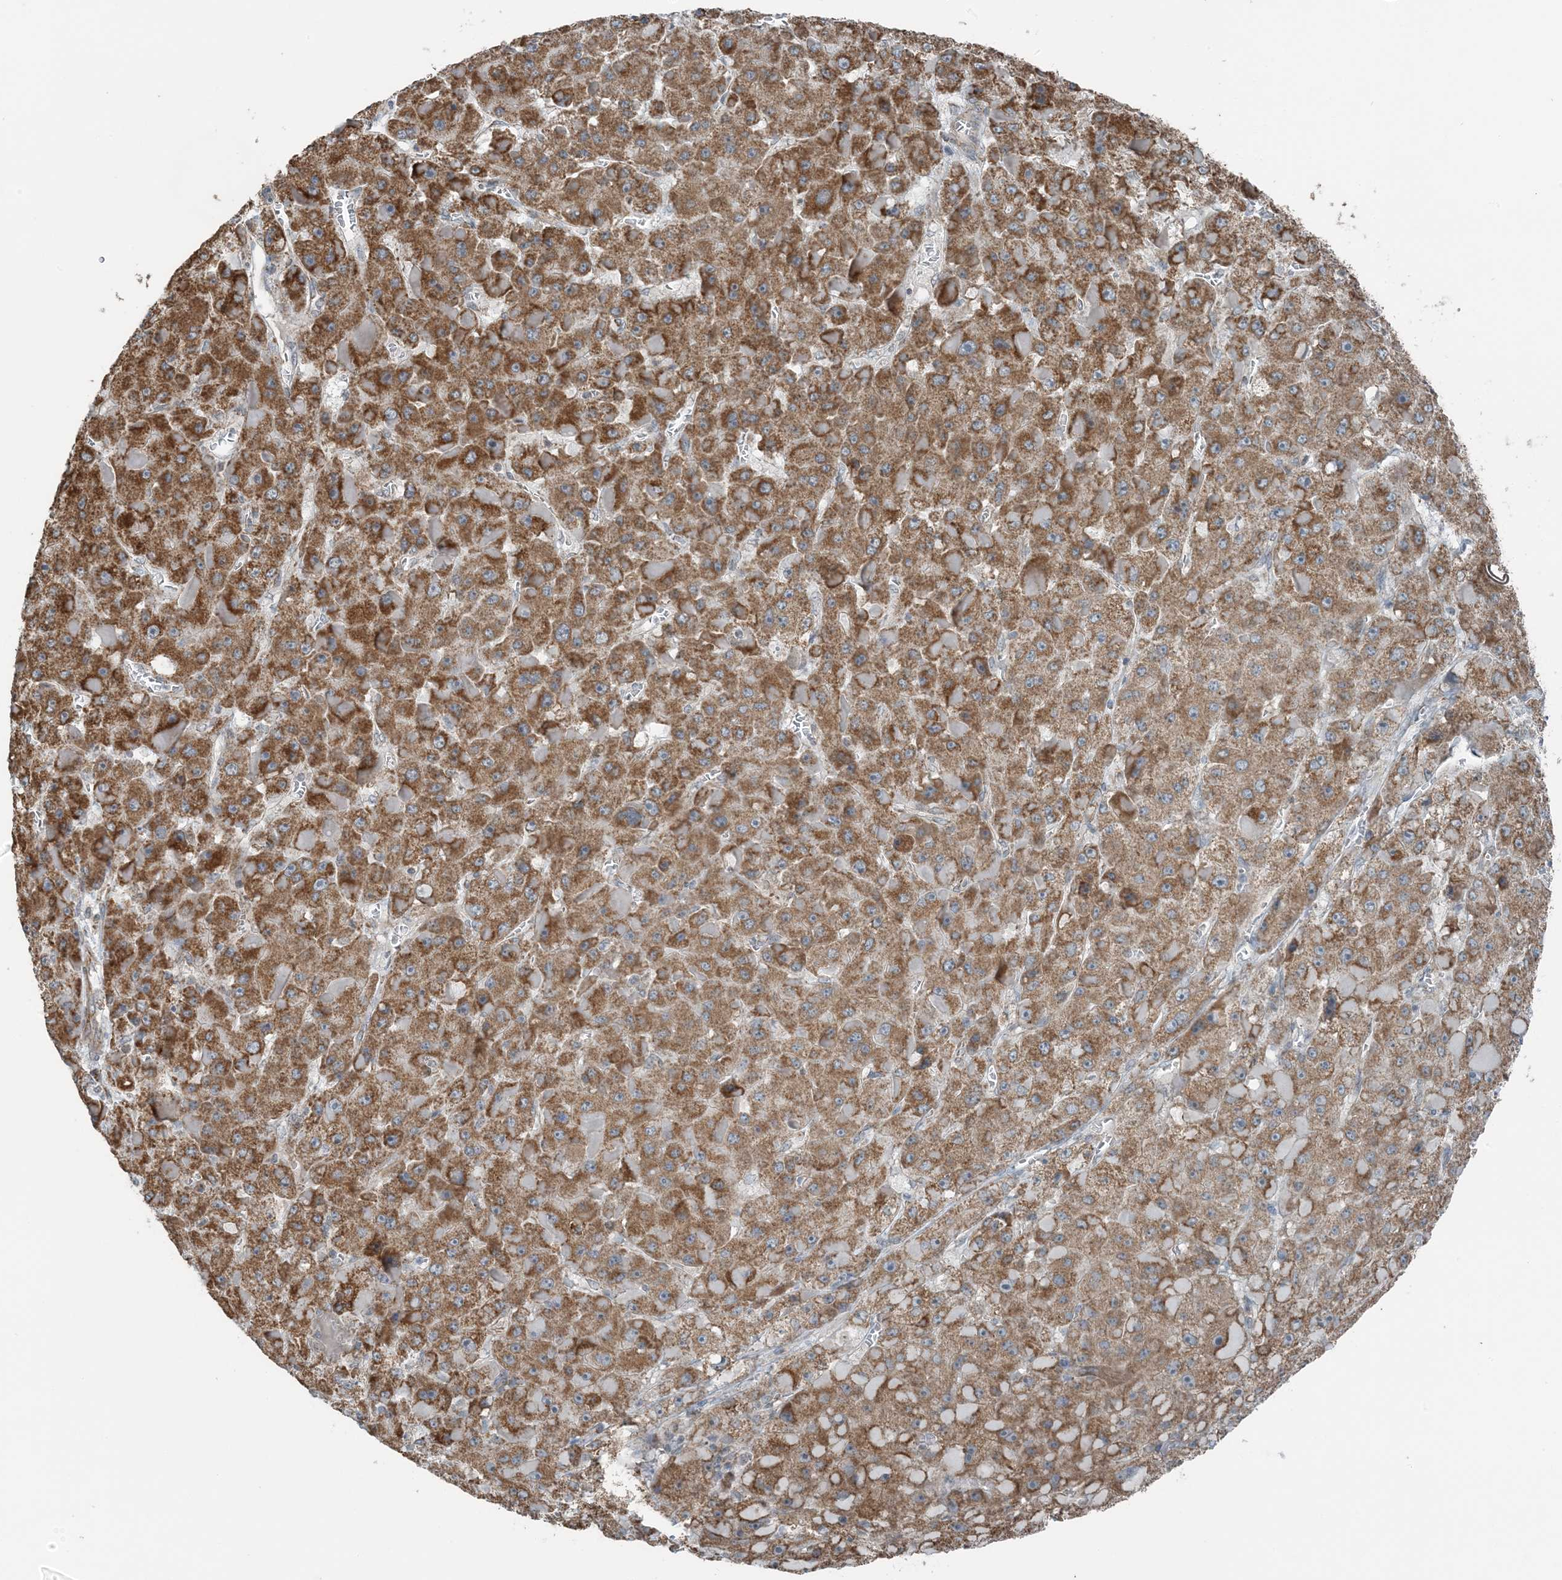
{"staining": {"intensity": "moderate", "quantity": ">75%", "location": "cytoplasmic/membranous"}, "tissue": "liver cancer", "cell_type": "Tumor cells", "image_type": "cancer", "snomed": [{"axis": "morphology", "description": "Carcinoma, Hepatocellular, NOS"}, {"axis": "topography", "description": "Liver"}], "caption": "Hepatocellular carcinoma (liver) stained for a protein (brown) demonstrates moderate cytoplasmic/membranous positive staining in approximately >75% of tumor cells.", "gene": "PILRB", "patient": {"sex": "female", "age": 73}}